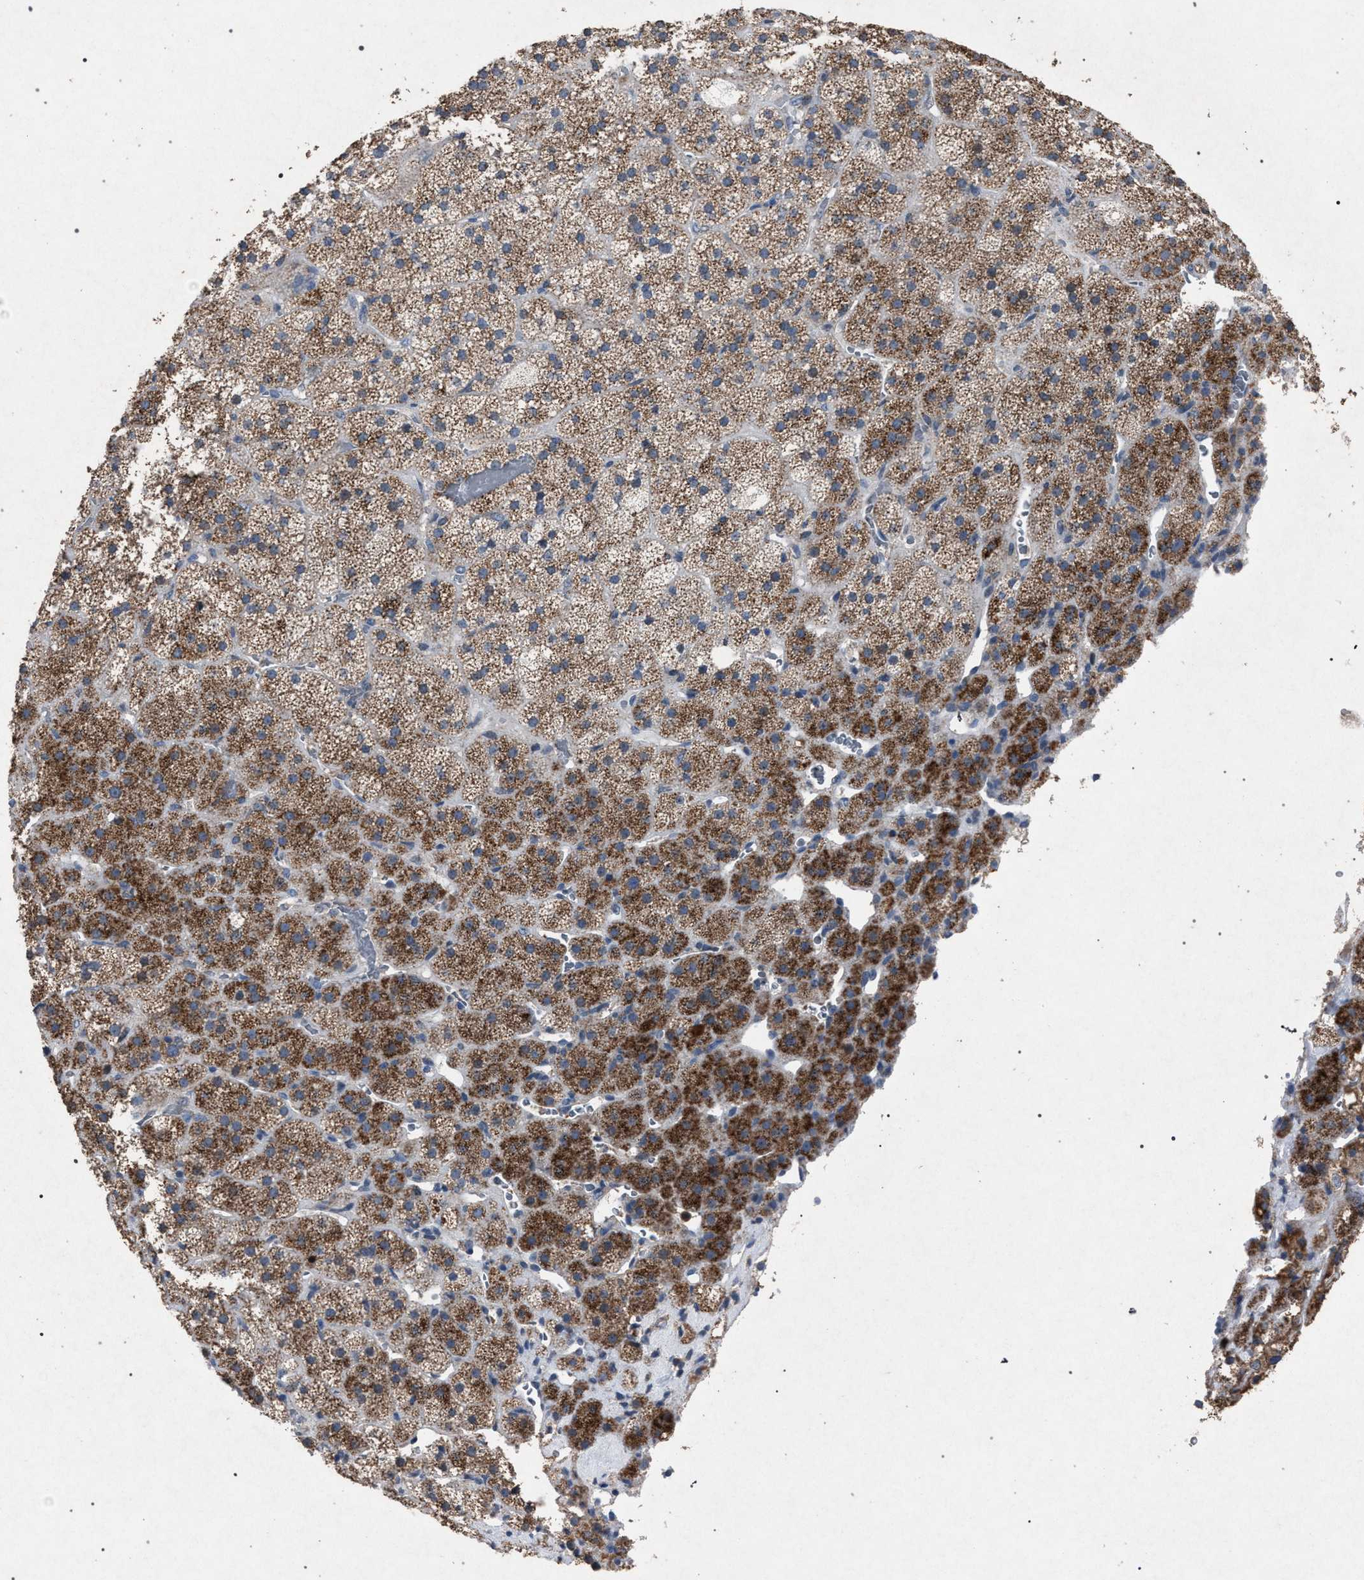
{"staining": {"intensity": "moderate", "quantity": ">75%", "location": "cytoplasmic/membranous"}, "tissue": "adrenal gland", "cell_type": "Glandular cells", "image_type": "normal", "snomed": [{"axis": "morphology", "description": "Normal tissue, NOS"}, {"axis": "topography", "description": "Adrenal gland"}], "caption": "Protein staining by immunohistochemistry displays moderate cytoplasmic/membranous expression in approximately >75% of glandular cells in normal adrenal gland.", "gene": "HSD17B4", "patient": {"sex": "male", "age": 57}}